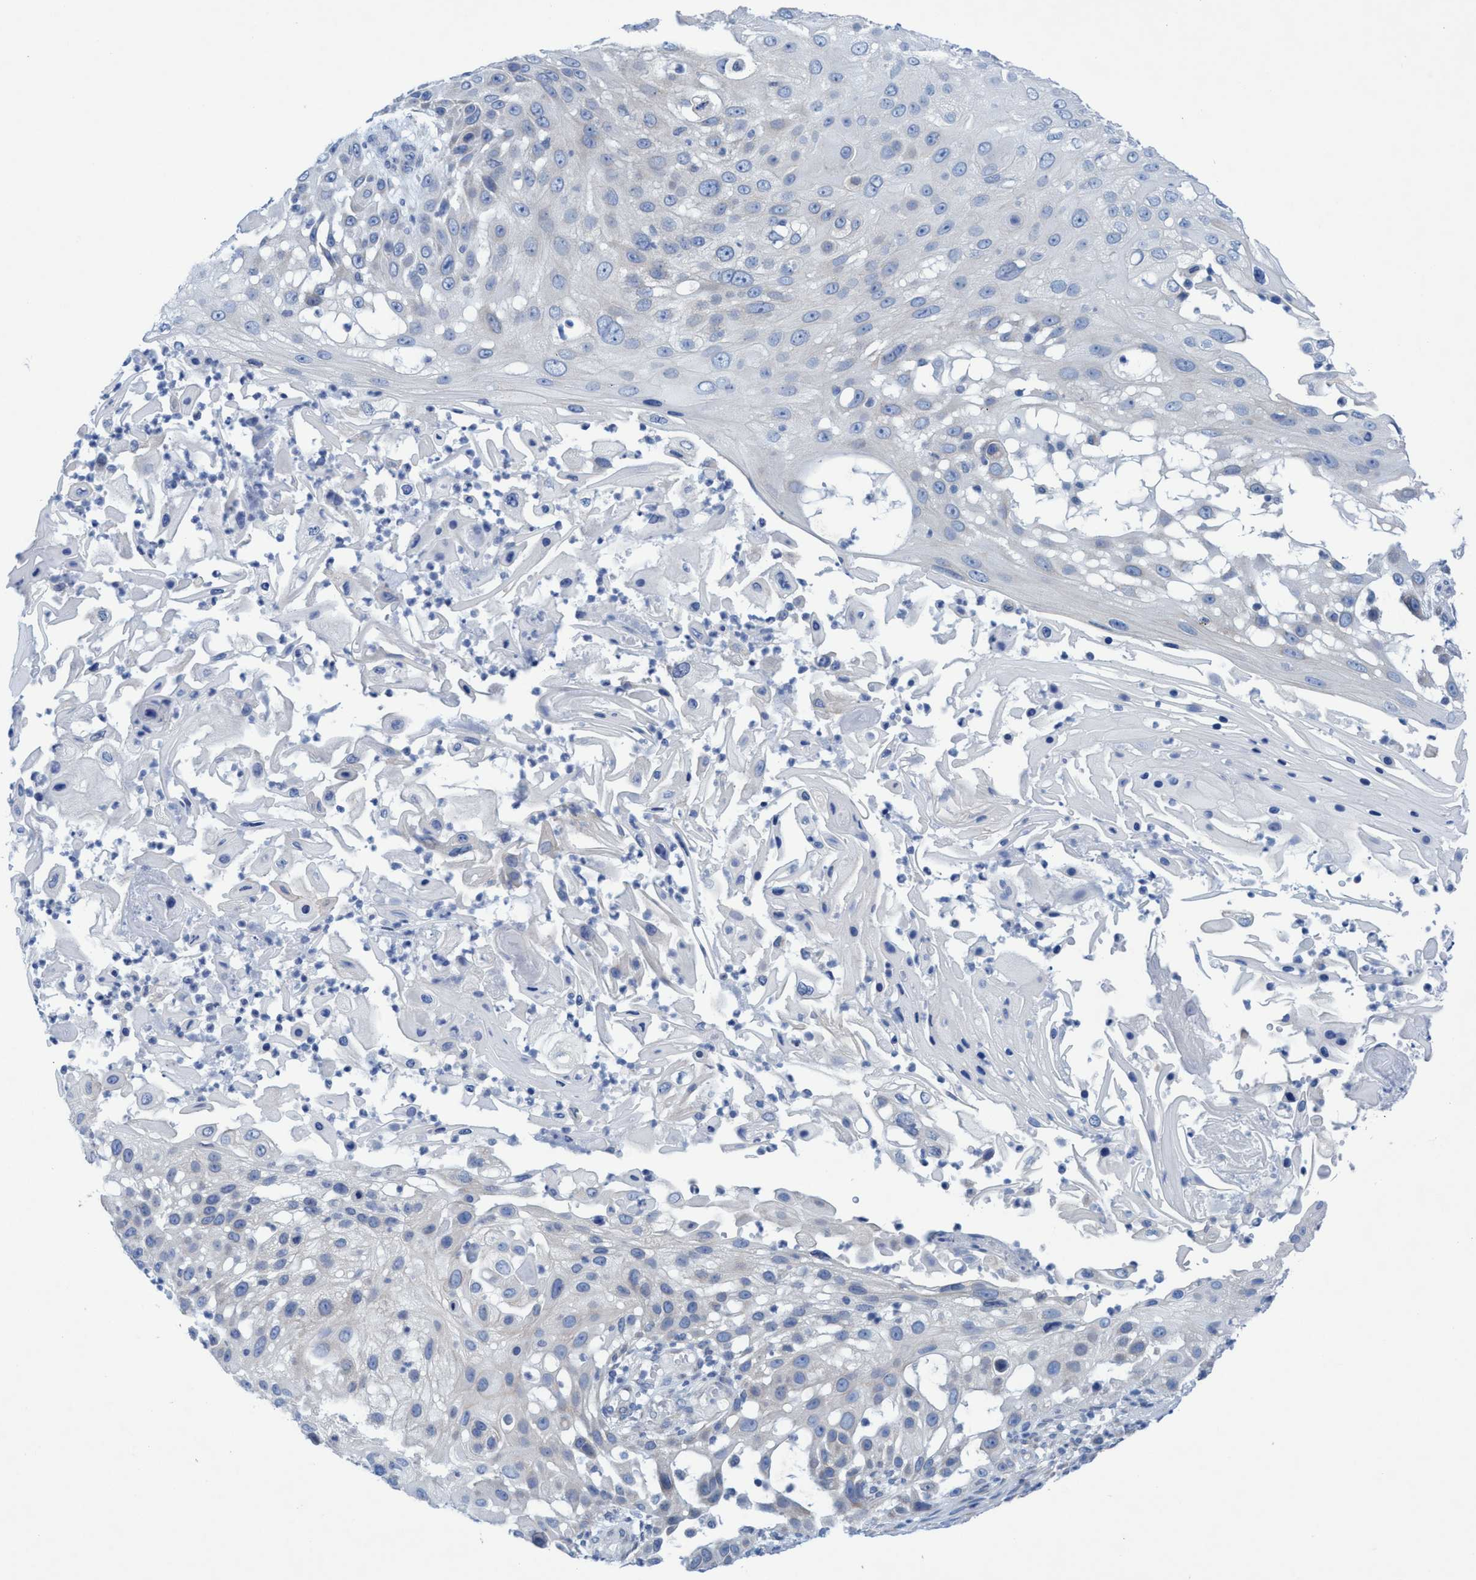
{"staining": {"intensity": "negative", "quantity": "none", "location": "none"}, "tissue": "skin cancer", "cell_type": "Tumor cells", "image_type": "cancer", "snomed": [{"axis": "morphology", "description": "Squamous cell carcinoma, NOS"}, {"axis": "topography", "description": "Skin"}], "caption": "A high-resolution image shows immunohistochemistry staining of skin cancer, which reveals no significant staining in tumor cells.", "gene": "RSAD1", "patient": {"sex": "female", "age": 44}}